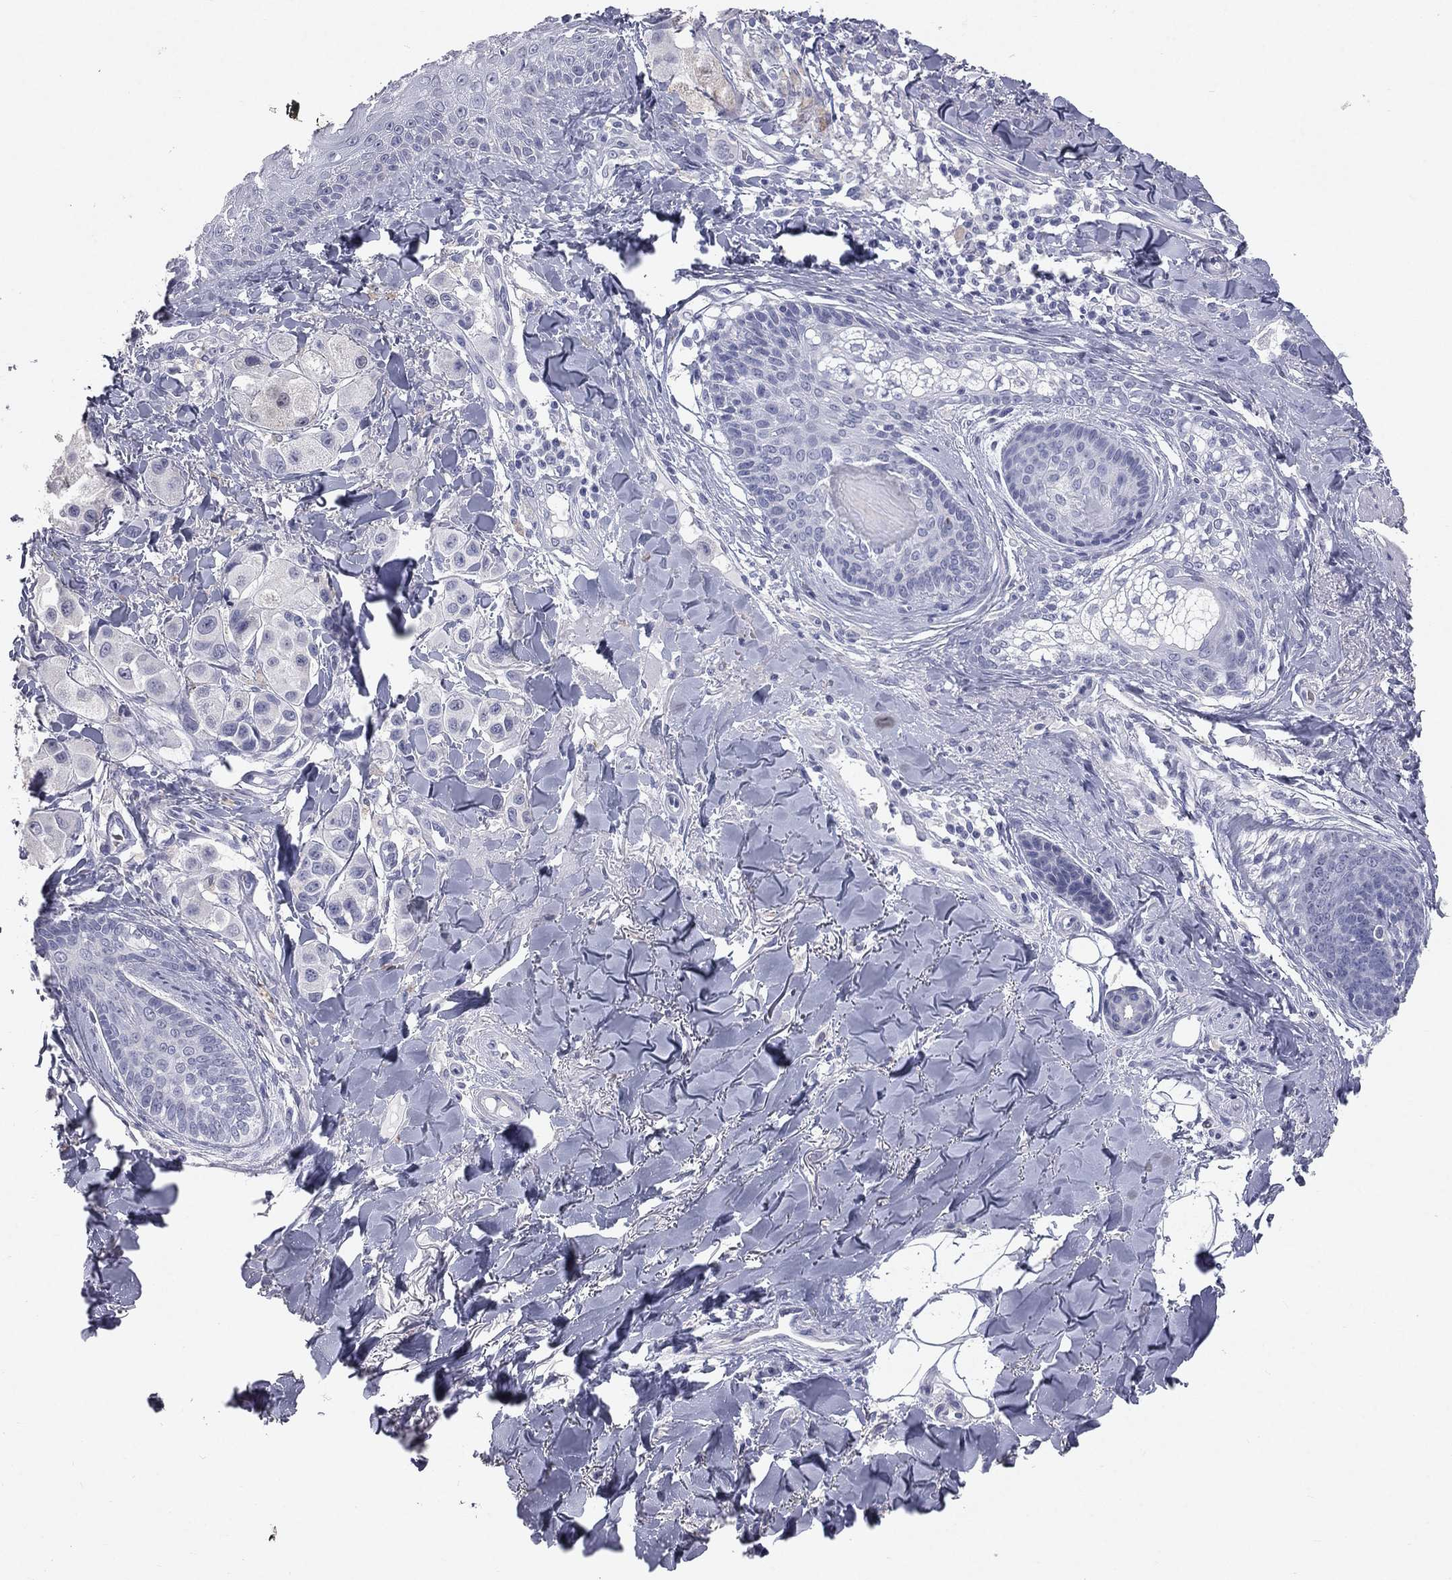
{"staining": {"intensity": "negative", "quantity": "none", "location": "none"}, "tissue": "melanoma", "cell_type": "Tumor cells", "image_type": "cancer", "snomed": [{"axis": "morphology", "description": "Malignant melanoma, NOS"}, {"axis": "topography", "description": "Skin"}], "caption": "Immunohistochemical staining of malignant melanoma shows no significant positivity in tumor cells.", "gene": "ESX1", "patient": {"sex": "male", "age": 57}}